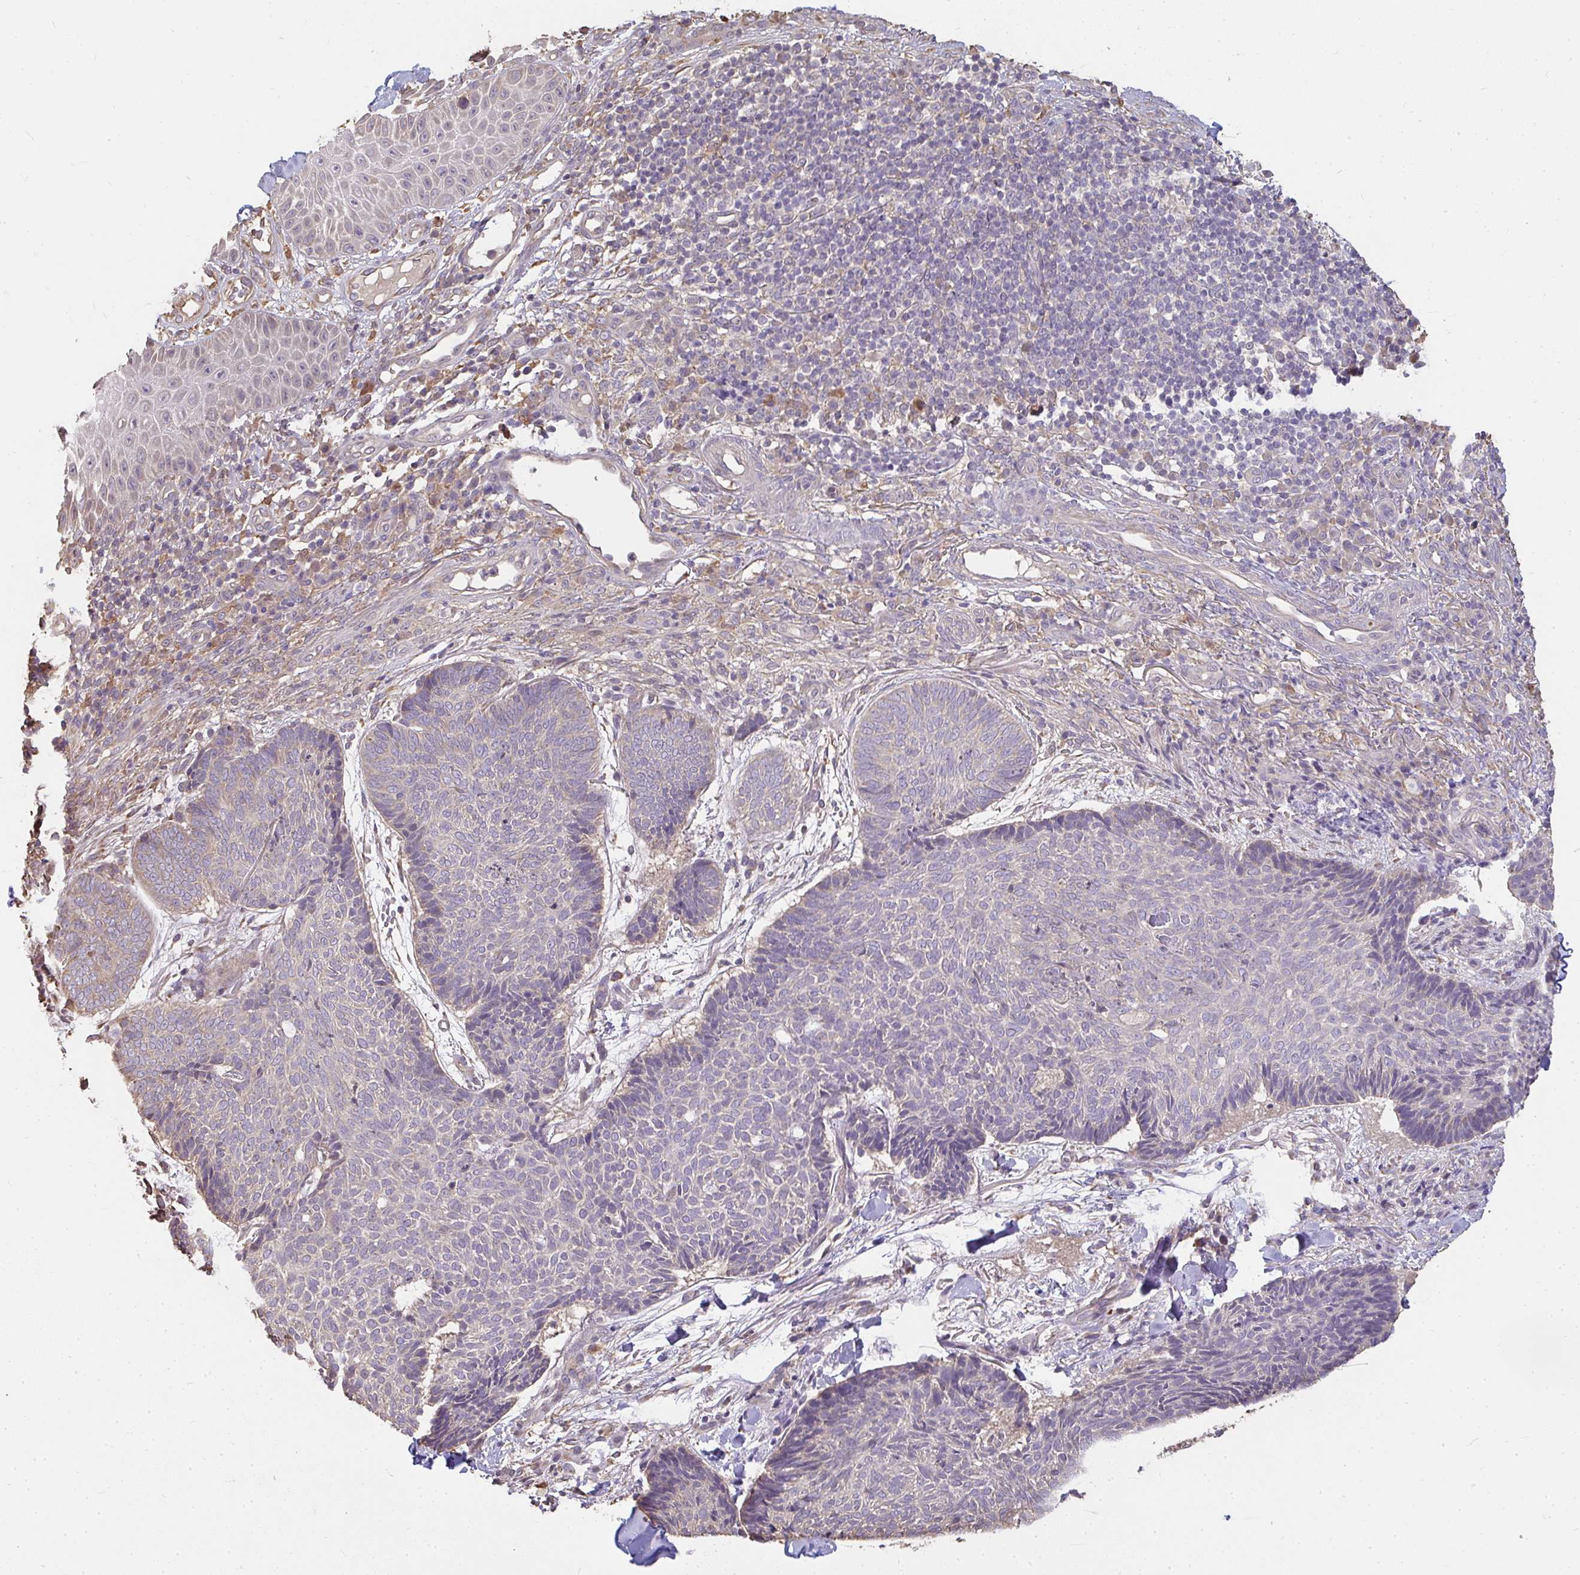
{"staining": {"intensity": "weak", "quantity": "<25%", "location": "cytoplasmic/membranous"}, "tissue": "skin cancer", "cell_type": "Tumor cells", "image_type": "cancer", "snomed": [{"axis": "morphology", "description": "Normal tissue, NOS"}, {"axis": "morphology", "description": "Basal cell carcinoma"}, {"axis": "topography", "description": "Skin"}], "caption": "This is an immunohistochemistry (IHC) photomicrograph of human skin cancer. There is no positivity in tumor cells.", "gene": "BRINP3", "patient": {"sex": "male", "age": 50}}